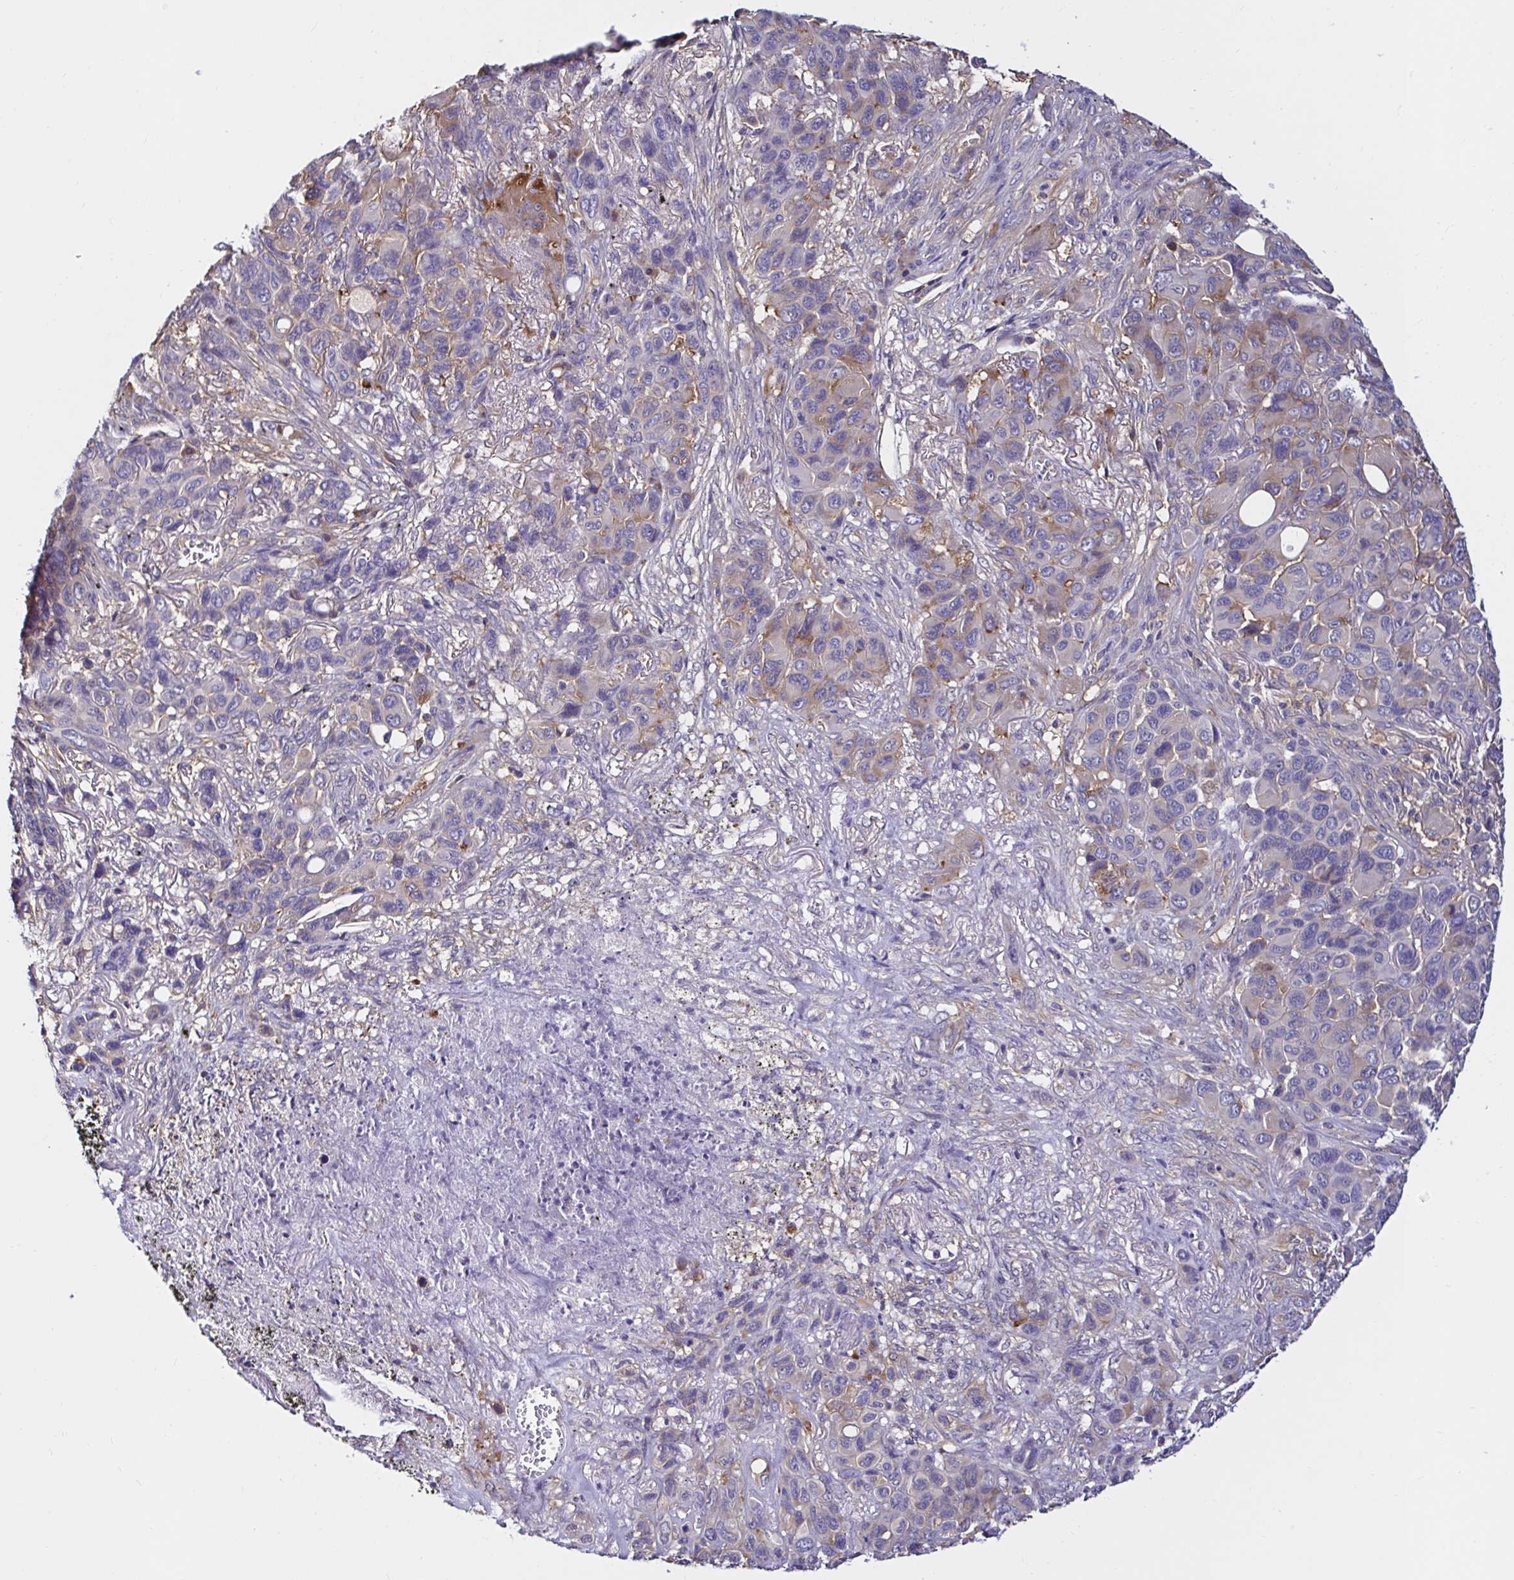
{"staining": {"intensity": "weak", "quantity": "<25%", "location": "cytoplasmic/membranous"}, "tissue": "melanoma", "cell_type": "Tumor cells", "image_type": "cancer", "snomed": [{"axis": "morphology", "description": "Malignant melanoma, Metastatic site"}, {"axis": "topography", "description": "Lung"}], "caption": "Immunohistochemical staining of melanoma demonstrates no significant positivity in tumor cells.", "gene": "RSRP1", "patient": {"sex": "male", "age": 48}}